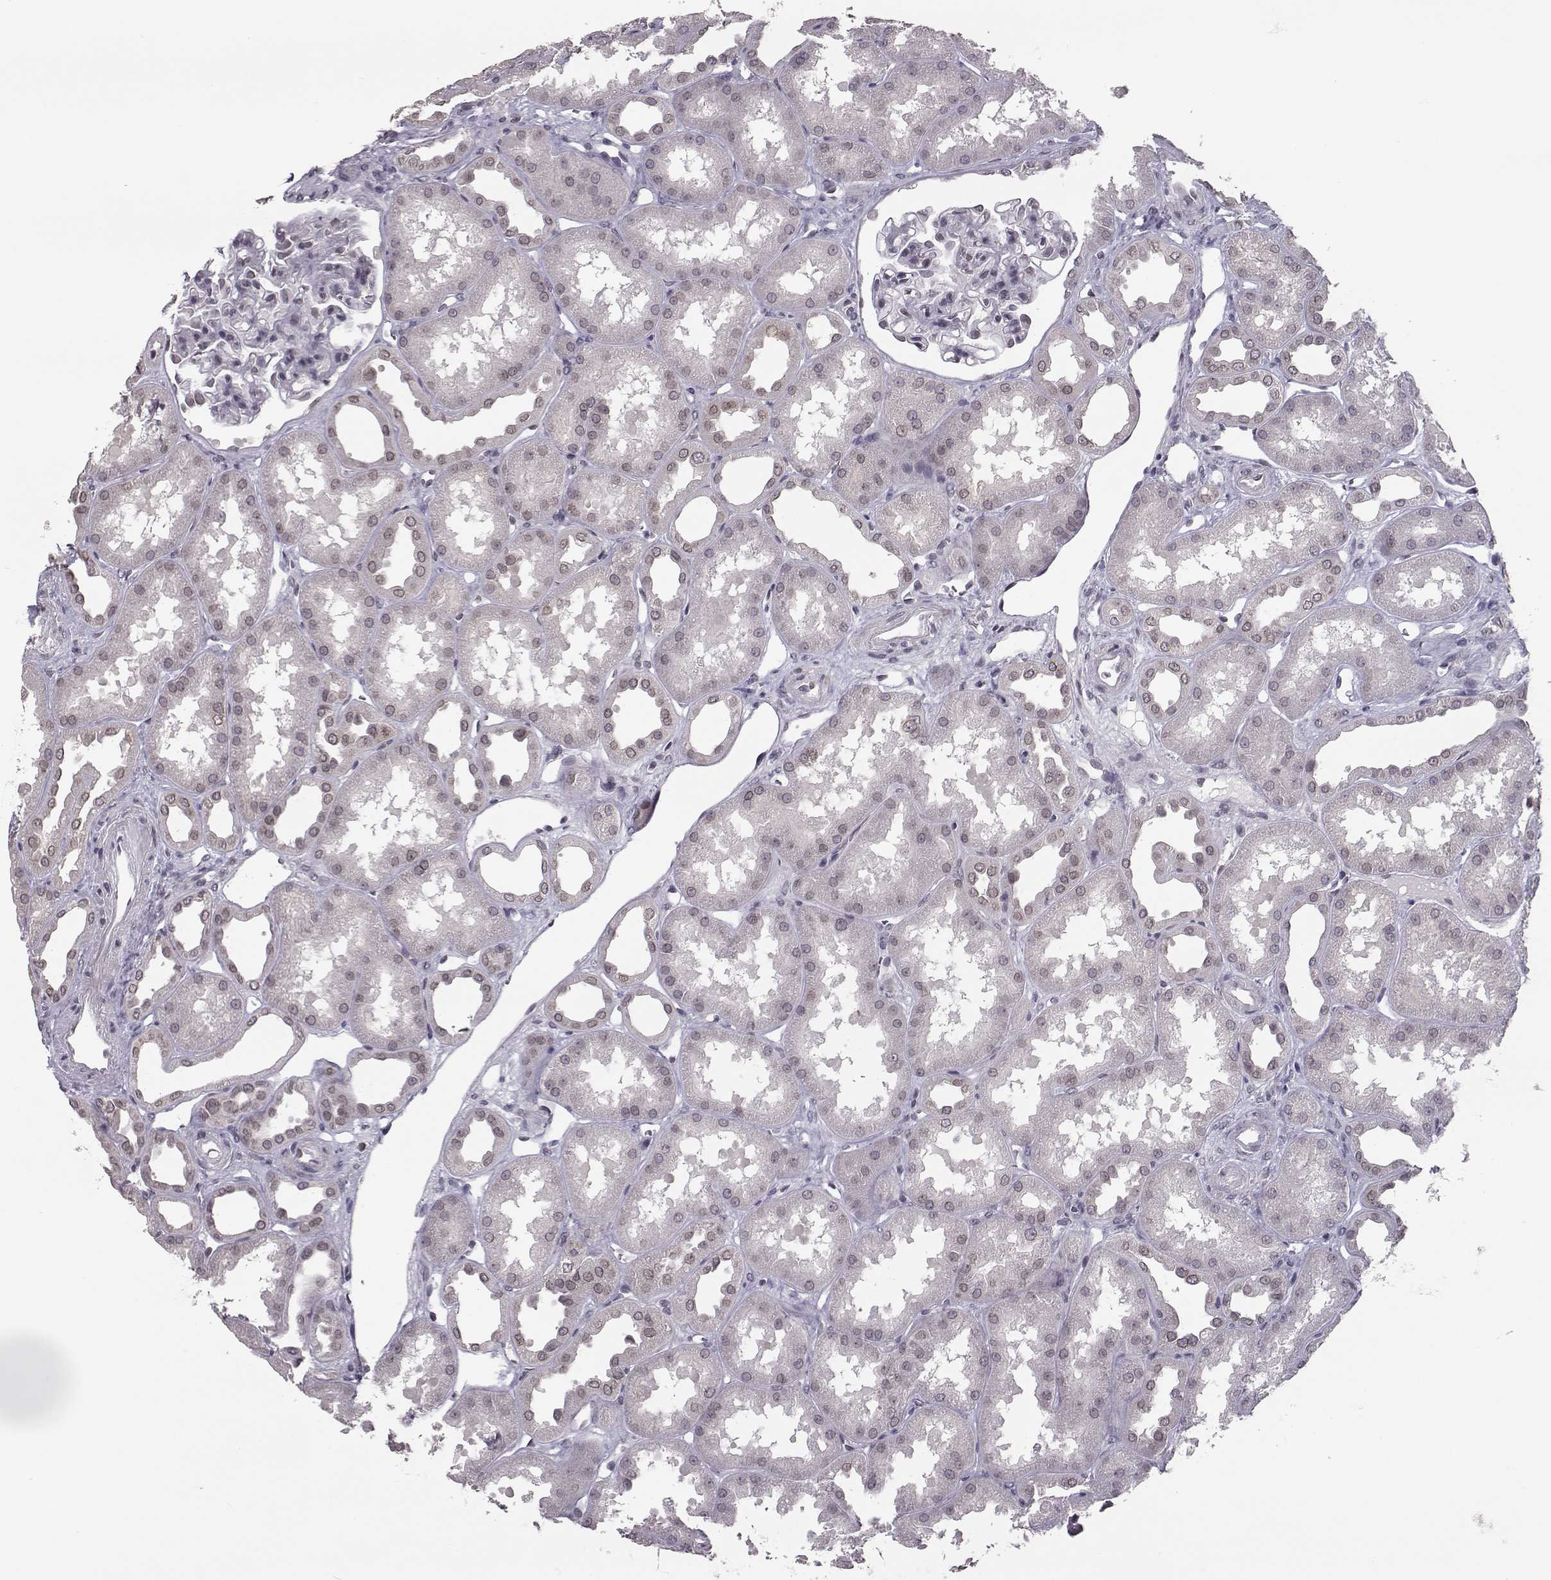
{"staining": {"intensity": "negative", "quantity": "none", "location": "none"}, "tissue": "kidney", "cell_type": "Cells in glomeruli", "image_type": "normal", "snomed": [{"axis": "morphology", "description": "Normal tissue, NOS"}, {"axis": "topography", "description": "Kidney"}], "caption": "Histopathology image shows no protein staining in cells in glomeruli of normal kidney.", "gene": "NUP37", "patient": {"sex": "male", "age": 61}}